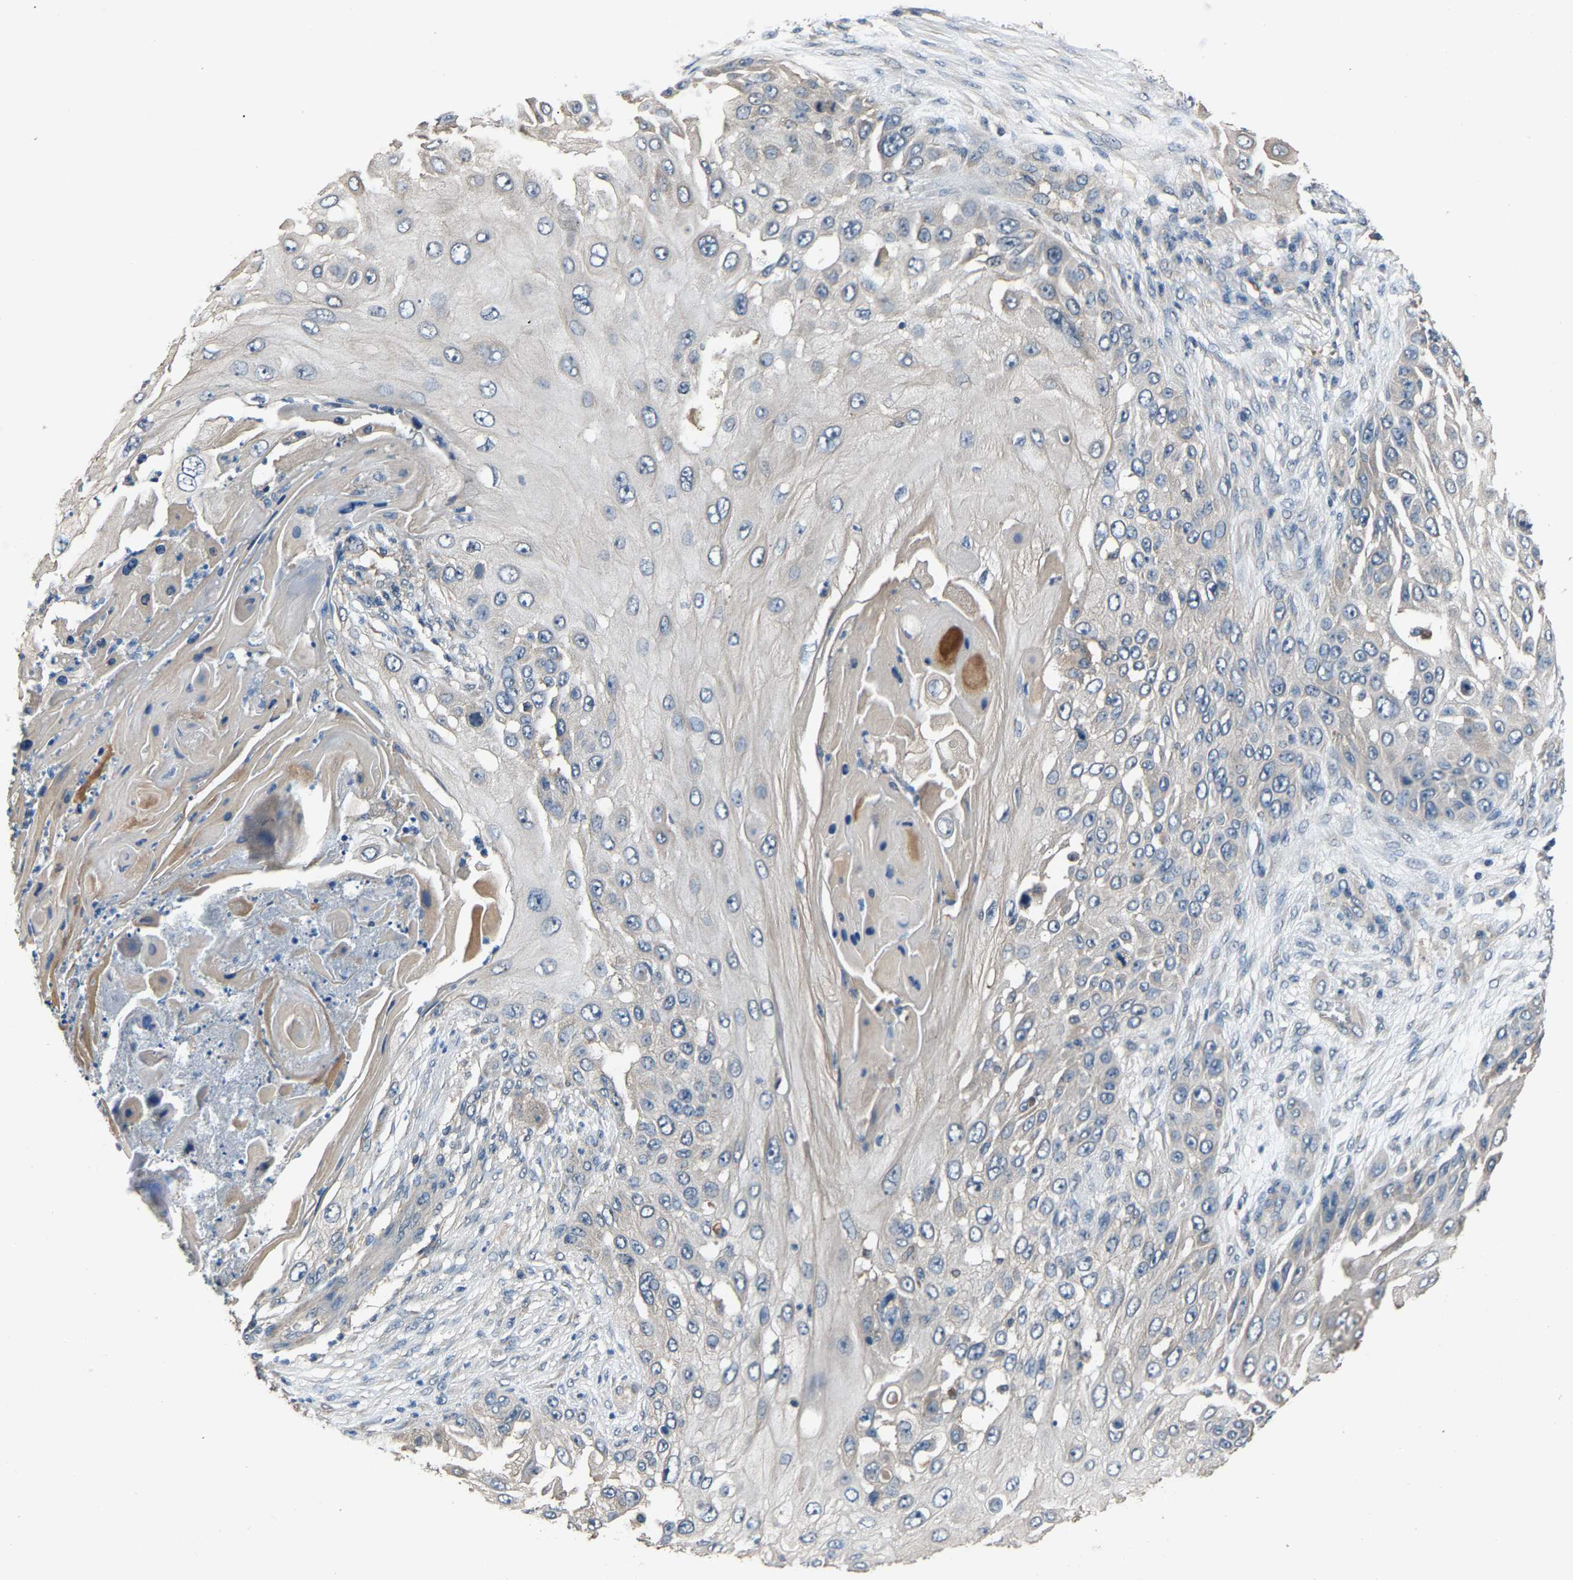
{"staining": {"intensity": "weak", "quantity": "<25%", "location": "cytoplasmic/membranous"}, "tissue": "skin cancer", "cell_type": "Tumor cells", "image_type": "cancer", "snomed": [{"axis": "morphology", "description": "Squamous cell carcinoma, NOS"}, {"axis": "topography", "description": "Skin"}], "caption": "This is an immunohistochemistry (IHC) micrograph of human skin squamous cell carcinoma. There is no staining in tumor cells.", "gene": "ABCC9", "patient": {"sex": "female", "age": 44}}